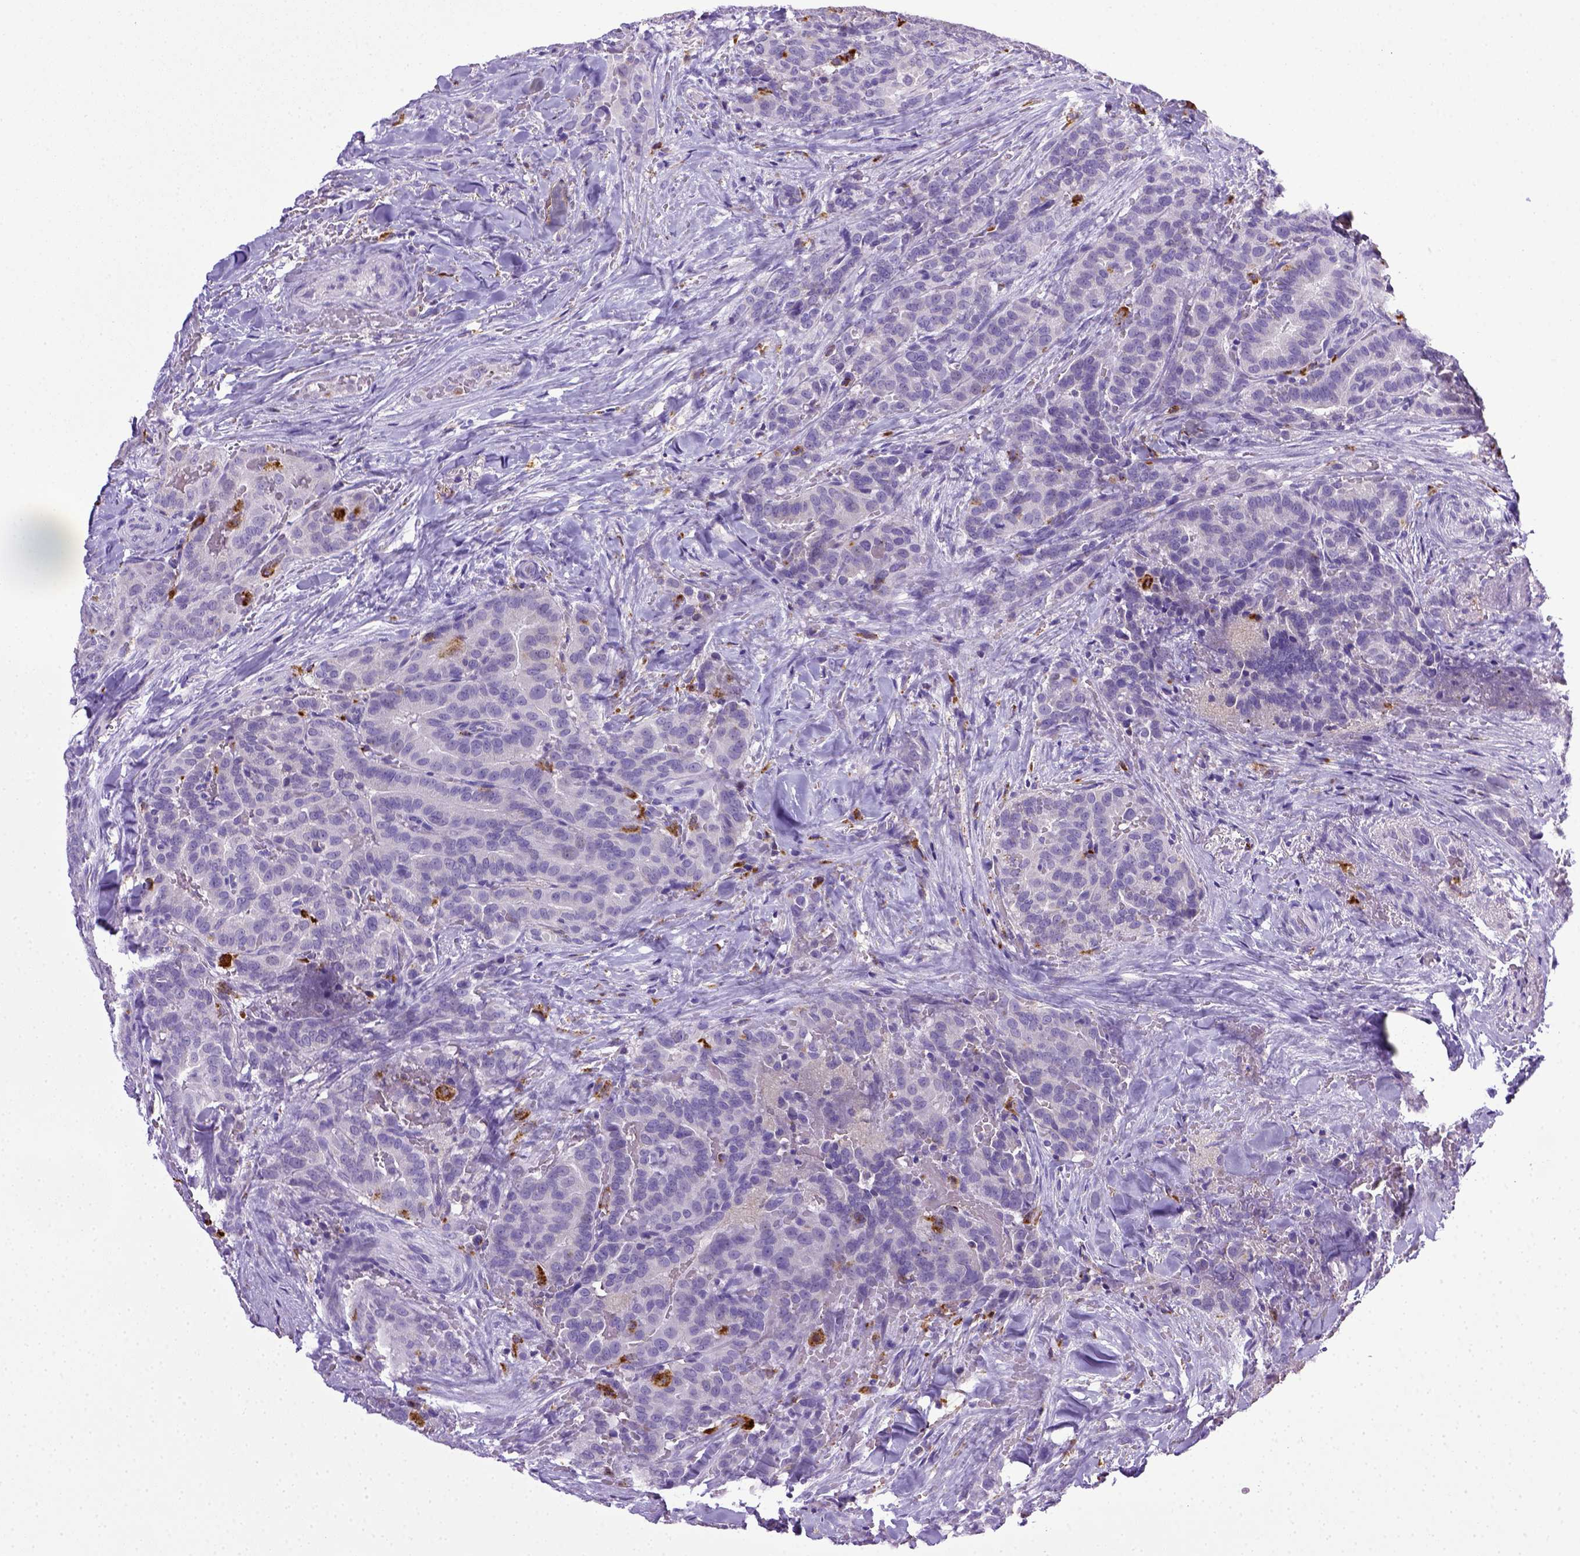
{"staining": {"intensity": "negative", "quantity": "none", "location": "none"}, "tissue": "thyroid cancer", "cell_type": "Tumor cells", "image_type": "cancer", "snomed": [{"axis": "morphology", "description": "Papillary adenocarcinoma, NOS"}, {"axis": "topography", "description": "Thyroid gland"}], "caption": "A high-resolution image shows IHC staining of thyroid cancer, which reveals no significant staining in tumor cells.", "gene": "CD68", "patient": {"sex": "male", "age": 61}}